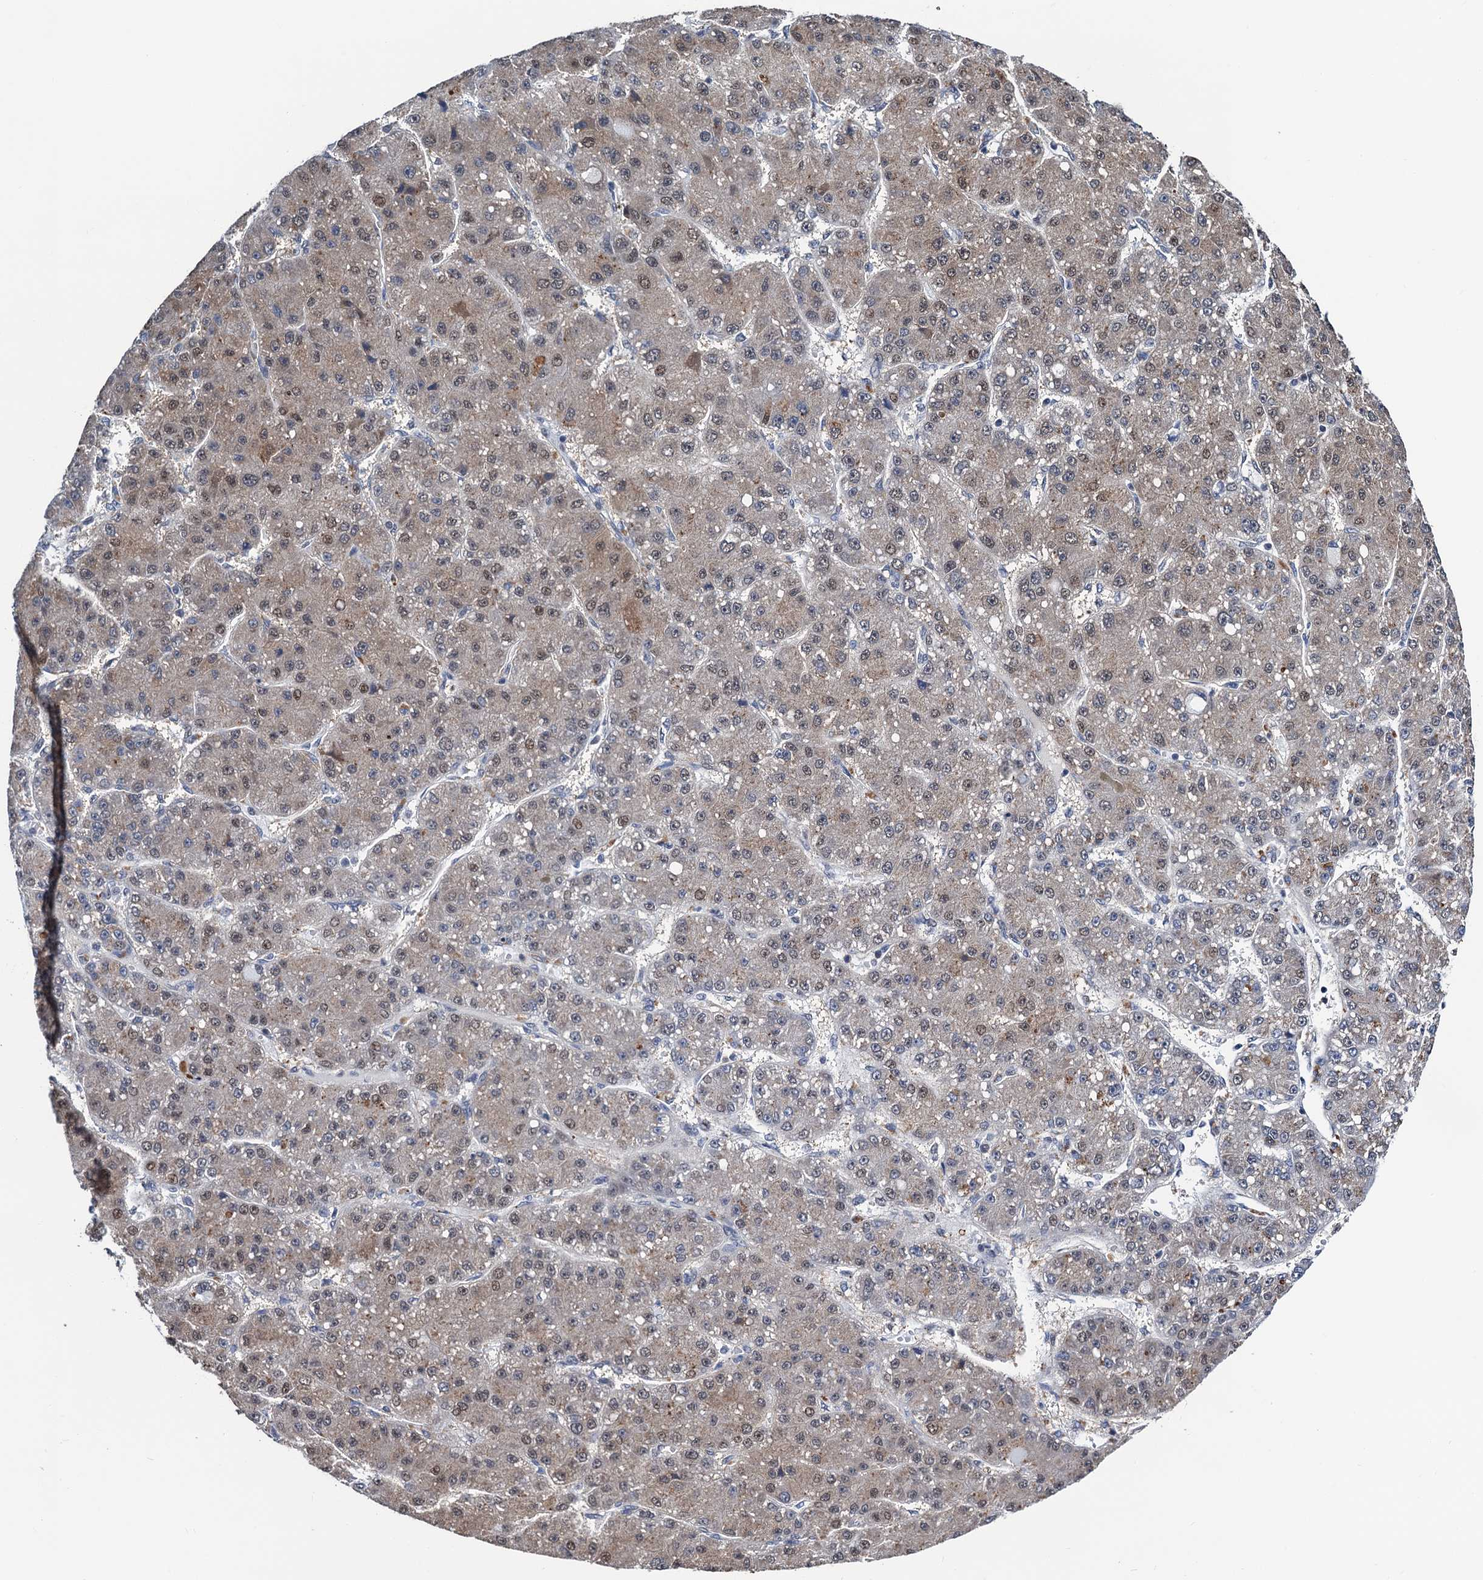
{"staining": {"intensity": "weak", "quantity": ">75%", "location": "cytoplasmic/membranous,nuclear"}, "tissue": "liver cancer", "cell_type": "Tumor cells", "image_type": "cancer", "snomed": [{"axis": "morphology", "description": "Carcinoma, Hepatocellular, NOS"}, {"axis": "topography", "description": "Liver"}], "caption": "Brown immunohistochemical staining in human liver cancer displays weak cytoplasmic/membranous and nuclear staining in approximately >75% of tumor cells.", "gene": "FAM222A", "patient": {"sex": "male", "age": 67}}